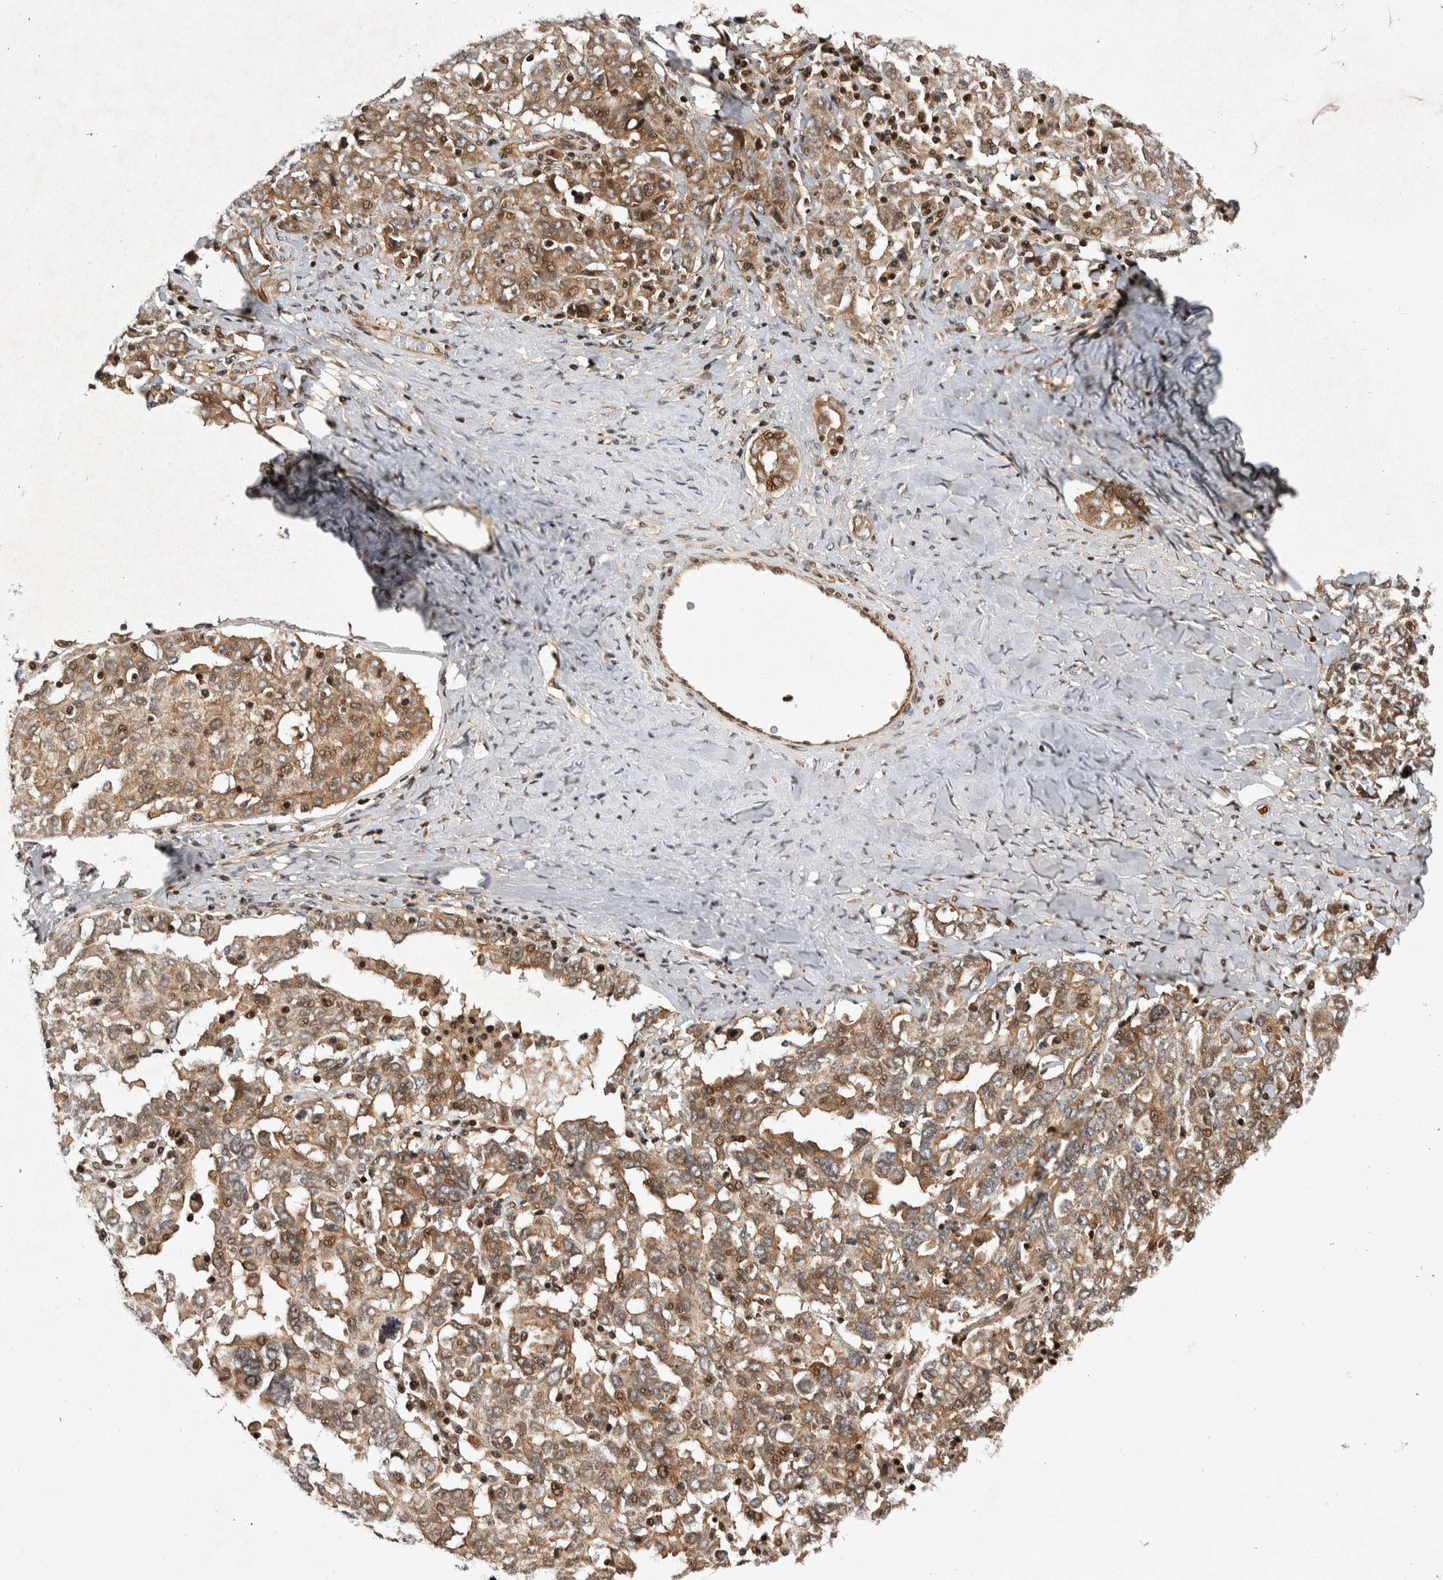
{"staining": {"intensity": "moderate", "quantity": ">75%", "location": "cytoplasmic/membranous,nuclear"}, "tissue": "ovarian cancer", "cell_type": "Tumor cells", "image_type": "cancer", "snomed": [{"axis": "morphology", "description": "Carcinoma, endometroid"}, {"axis": "topography", "description": "Ovary"}], "caption": "Immunohistochemical staining of ovarian endometroid carcinoma displays moderate cytoplasmic/membranous and nuclear protein expression in about >75% of tumor cells.", "gene": "ARFGEF1", "patient": {"sex": "female", "age": 62}}